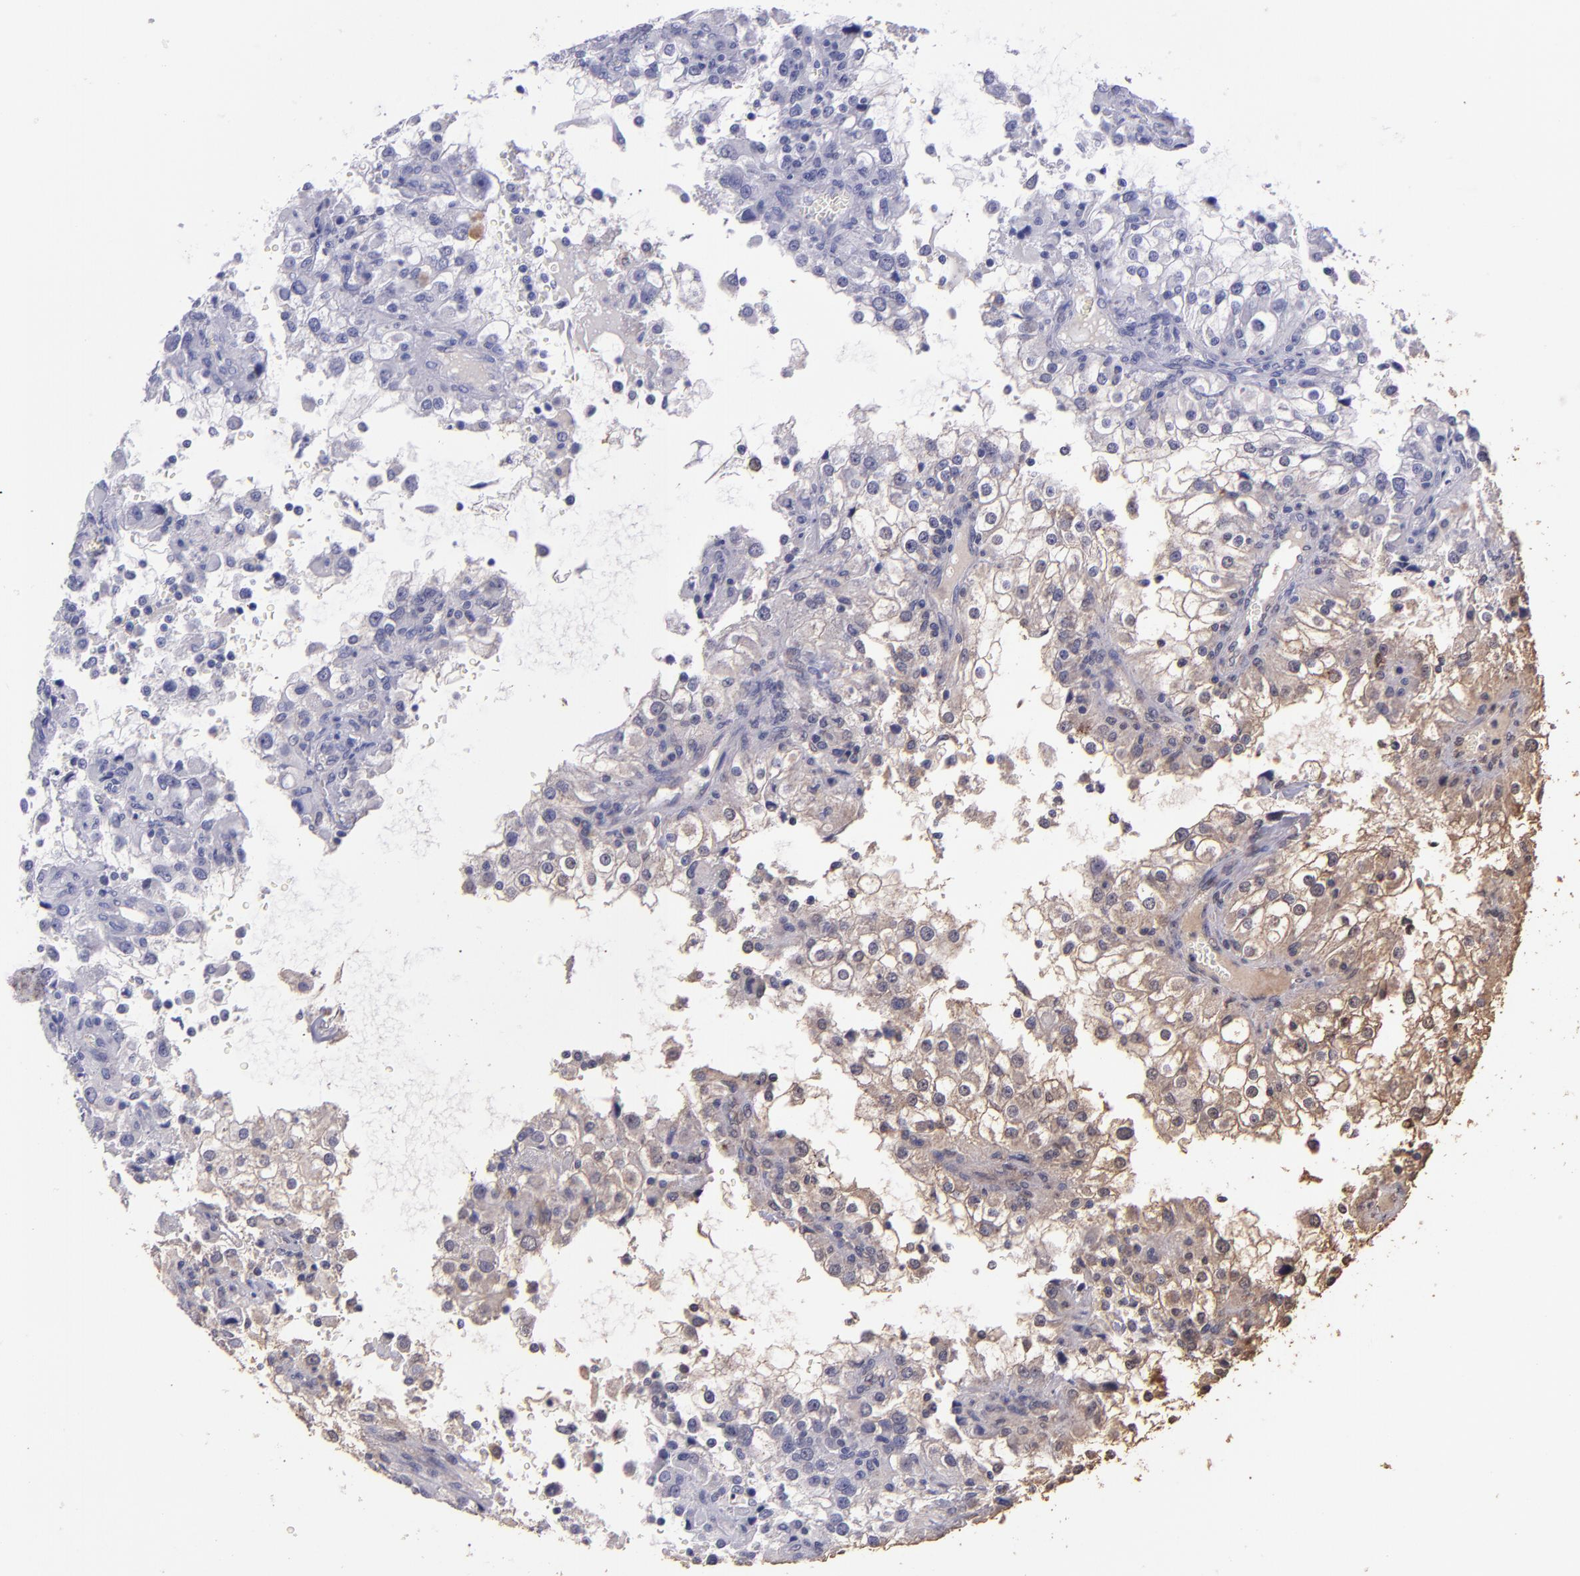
{"staining": {"intensity": "weak", "quantity": ">75%", "location": "cytoplasmic/membranous"}, "tissue": "renal cancer", "cell_type": "Tumor cells", "image_type": "cancer", "snomed": [{"axis": "morphology", "description": "Adenocarcinoma, NOS"}, {"axis": "topography", "description": "Kidney"}], "caption": "Immunohistochemical staining of renal adenocarcinoma exhibits low levels of weak cytoplasmic/membranous expression in approximately >75% of tumor cells.", "gene": "HECTD1", "patient": {"sex": "female", "age": 52}}